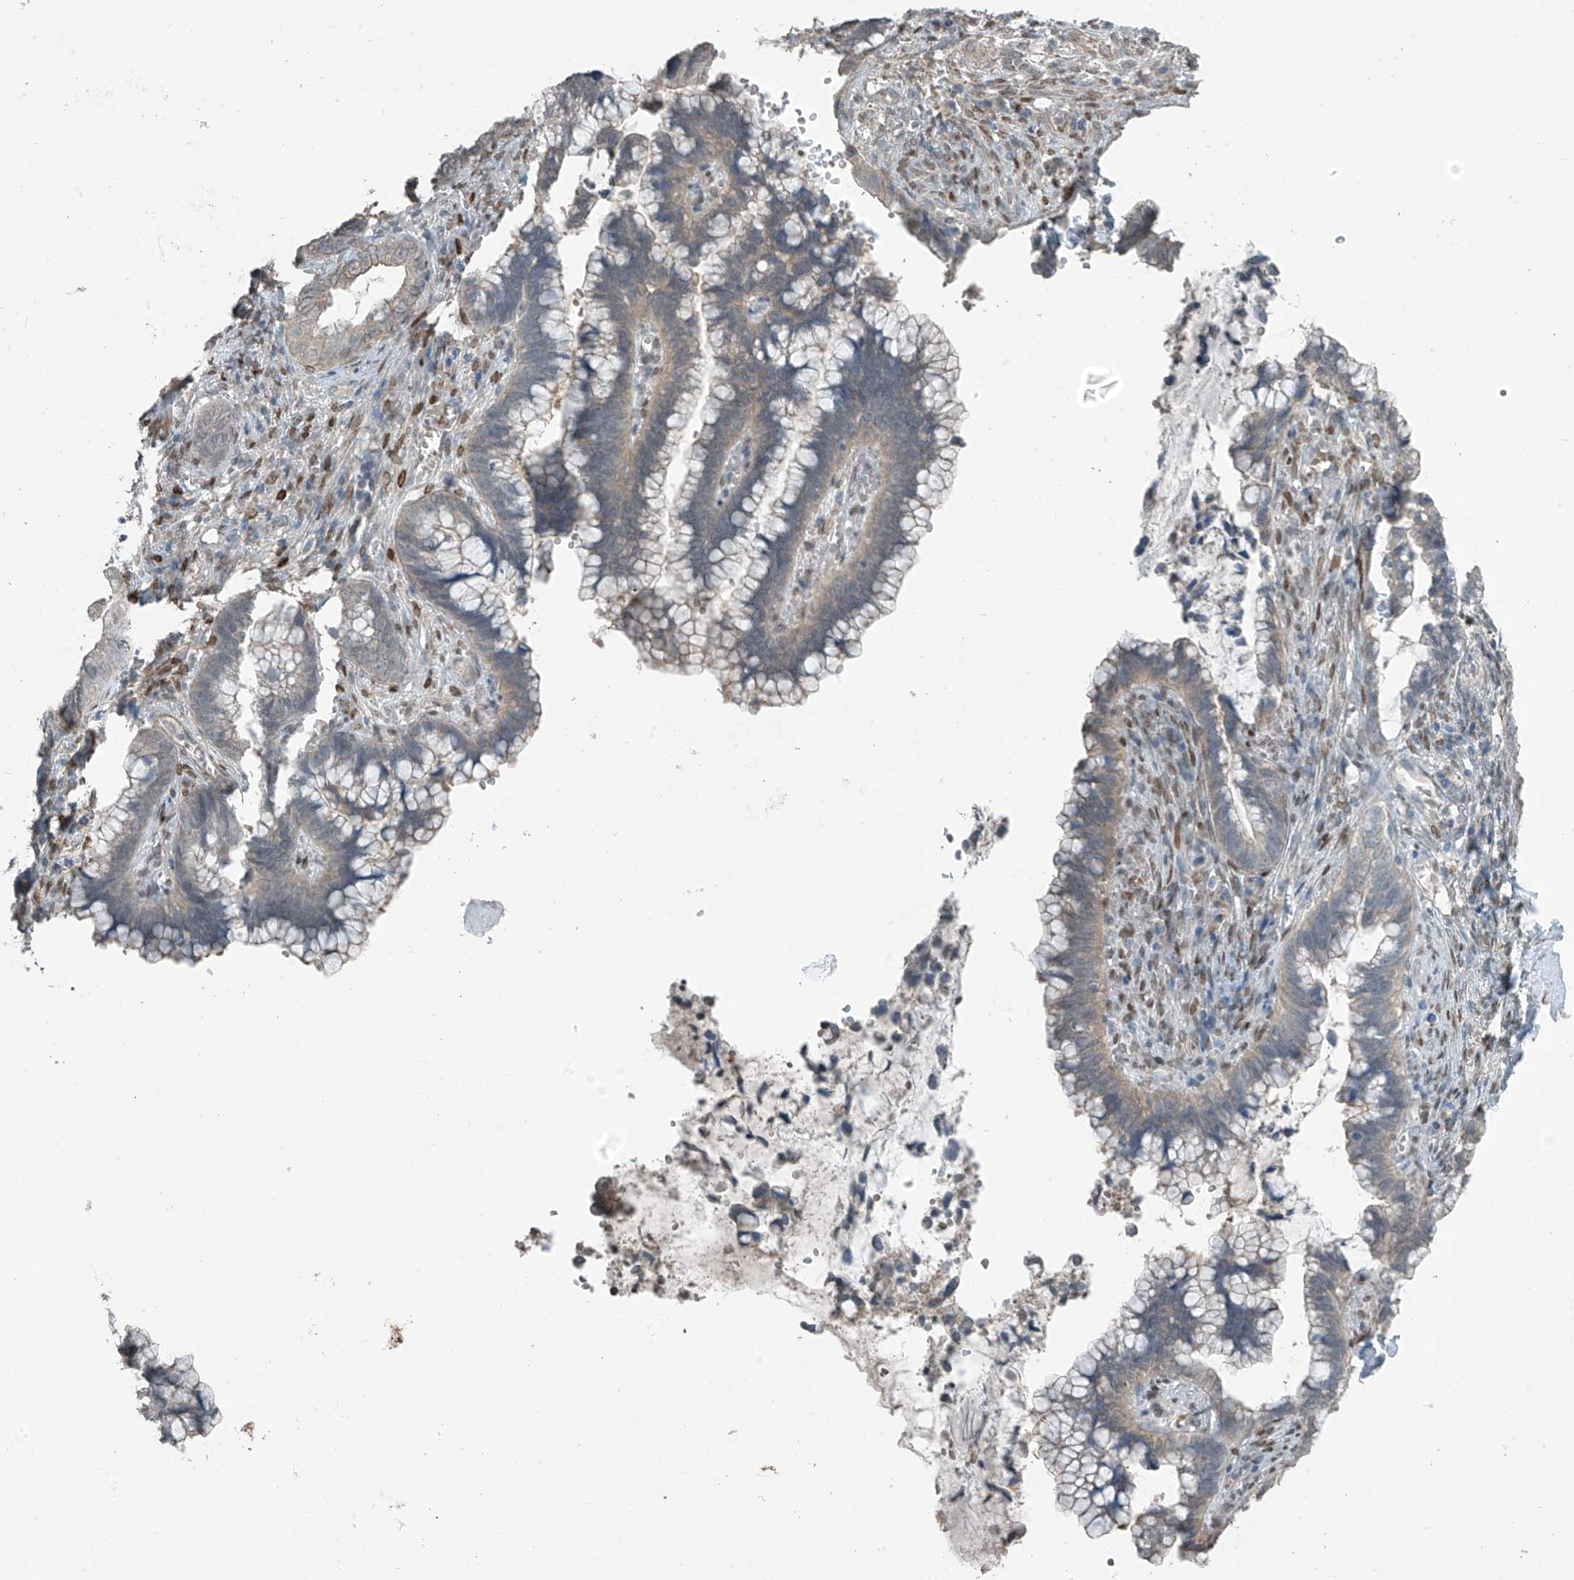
{"staining": {"intensity": "negative", "quantity": "none", "location": "none"}, "tissue": "cervical cancer", "cell_type": "Tumor cells", "image_type": "cancer", "snomed": [{"axis": "morphology", "description": "Adenocarcinoma, NOS"}, {"axis": "topography", "description": "Cervix"}], "caption": "A high-resolution image shows immunohistochemistry (IHC) staining of cervical adenocarcinoma, which demonstrates no significant staining in tumor cells.", "gene": "HOXA11", "patient": {"sex": "female", "age": 44}}